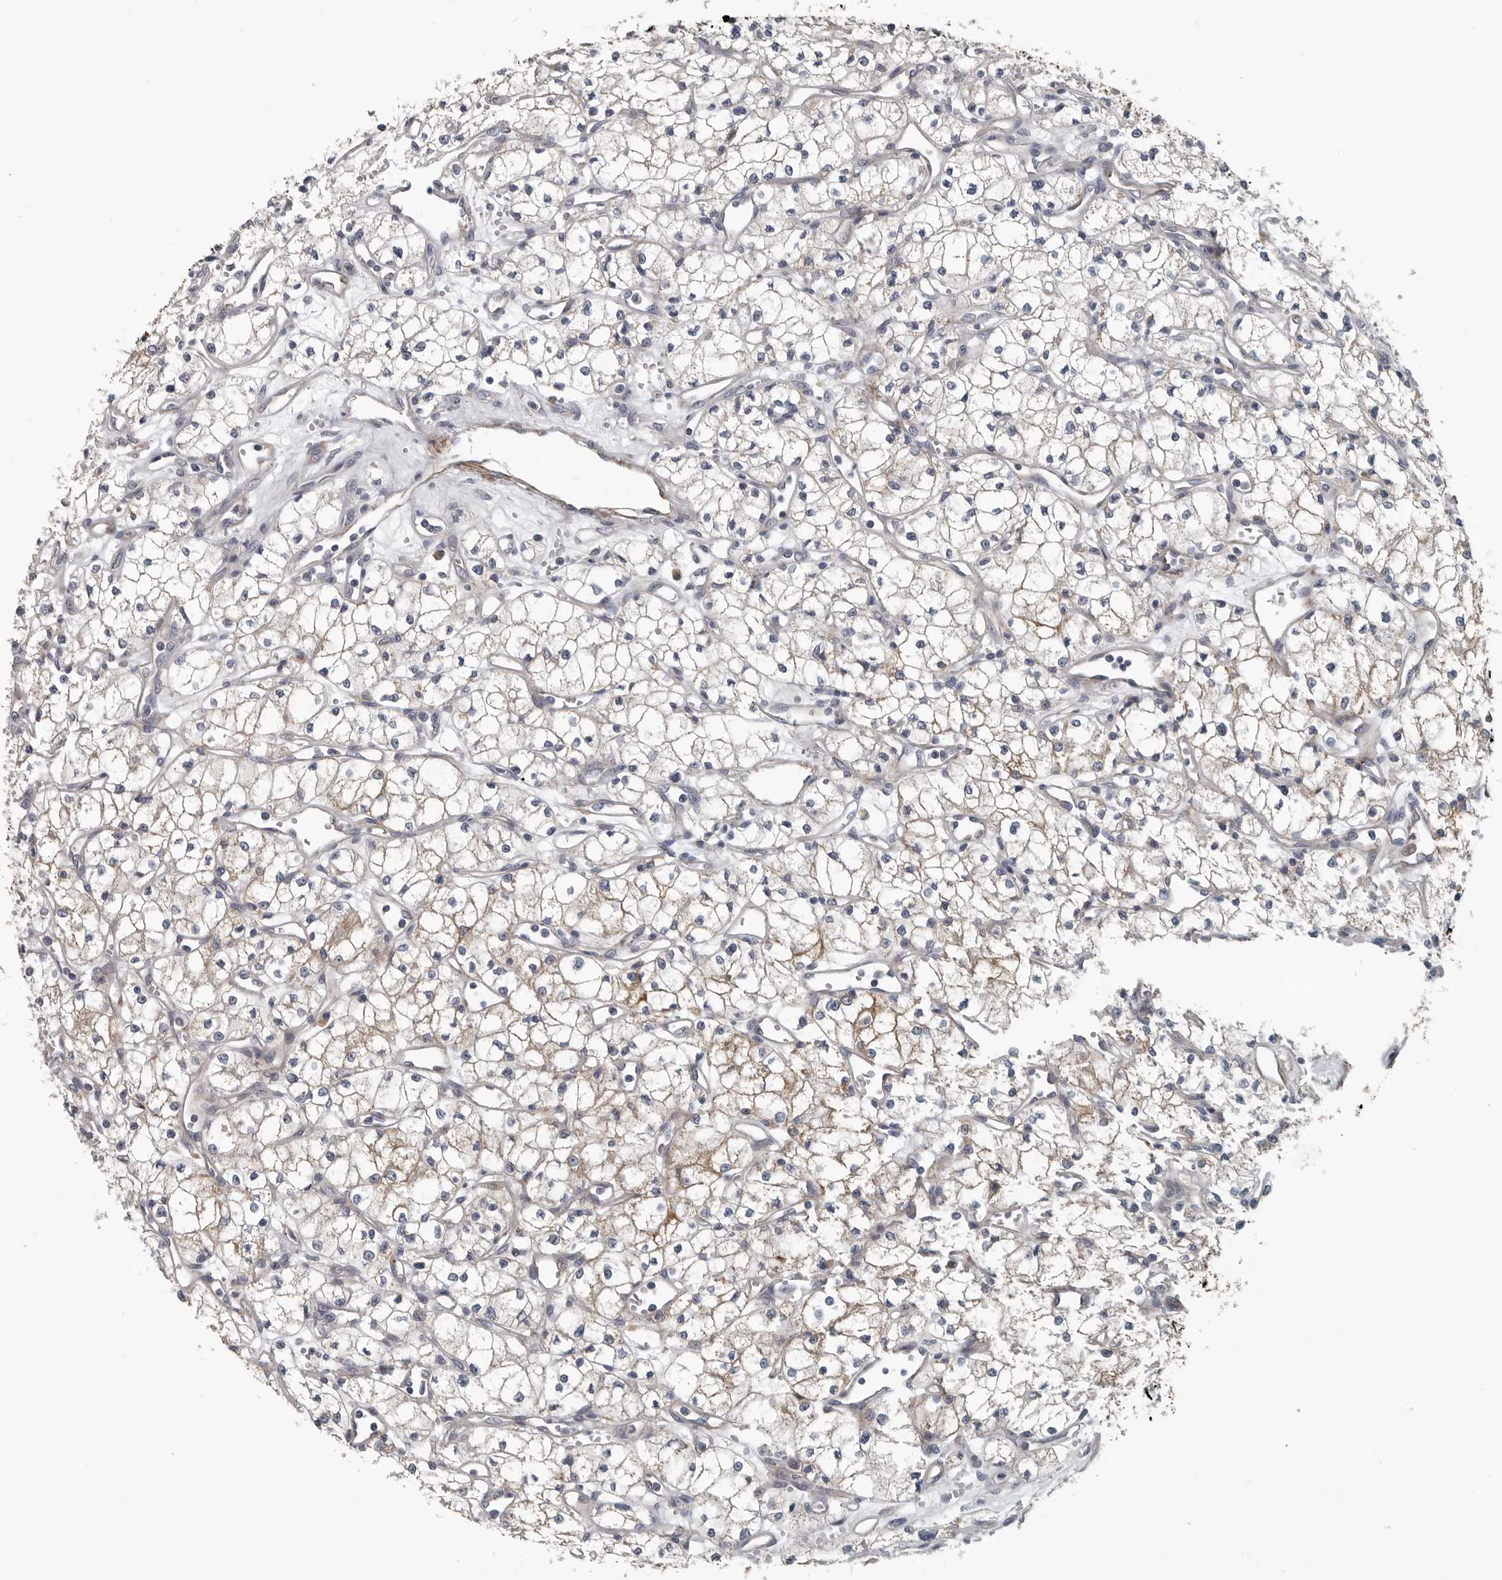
{"staining": {"intensity": "weak", "quantity": "<25%", "location": "cytoplasmic/membranous"}, "tissue": "renal cancer", "cell_type": "Tumor cells", "image_type": "cancer", "snomed": [{"axis": "morphology", "description": "Adenocarcinoma, NOS"}, {"axis": "topography", "description": "Kidney"}], "caption": "IHC of adenocarcinoma (renal) exhibits no staining in tumor cells.", "gene": "DPY19L4", "patient": {"sex": "male", "age": 59}}